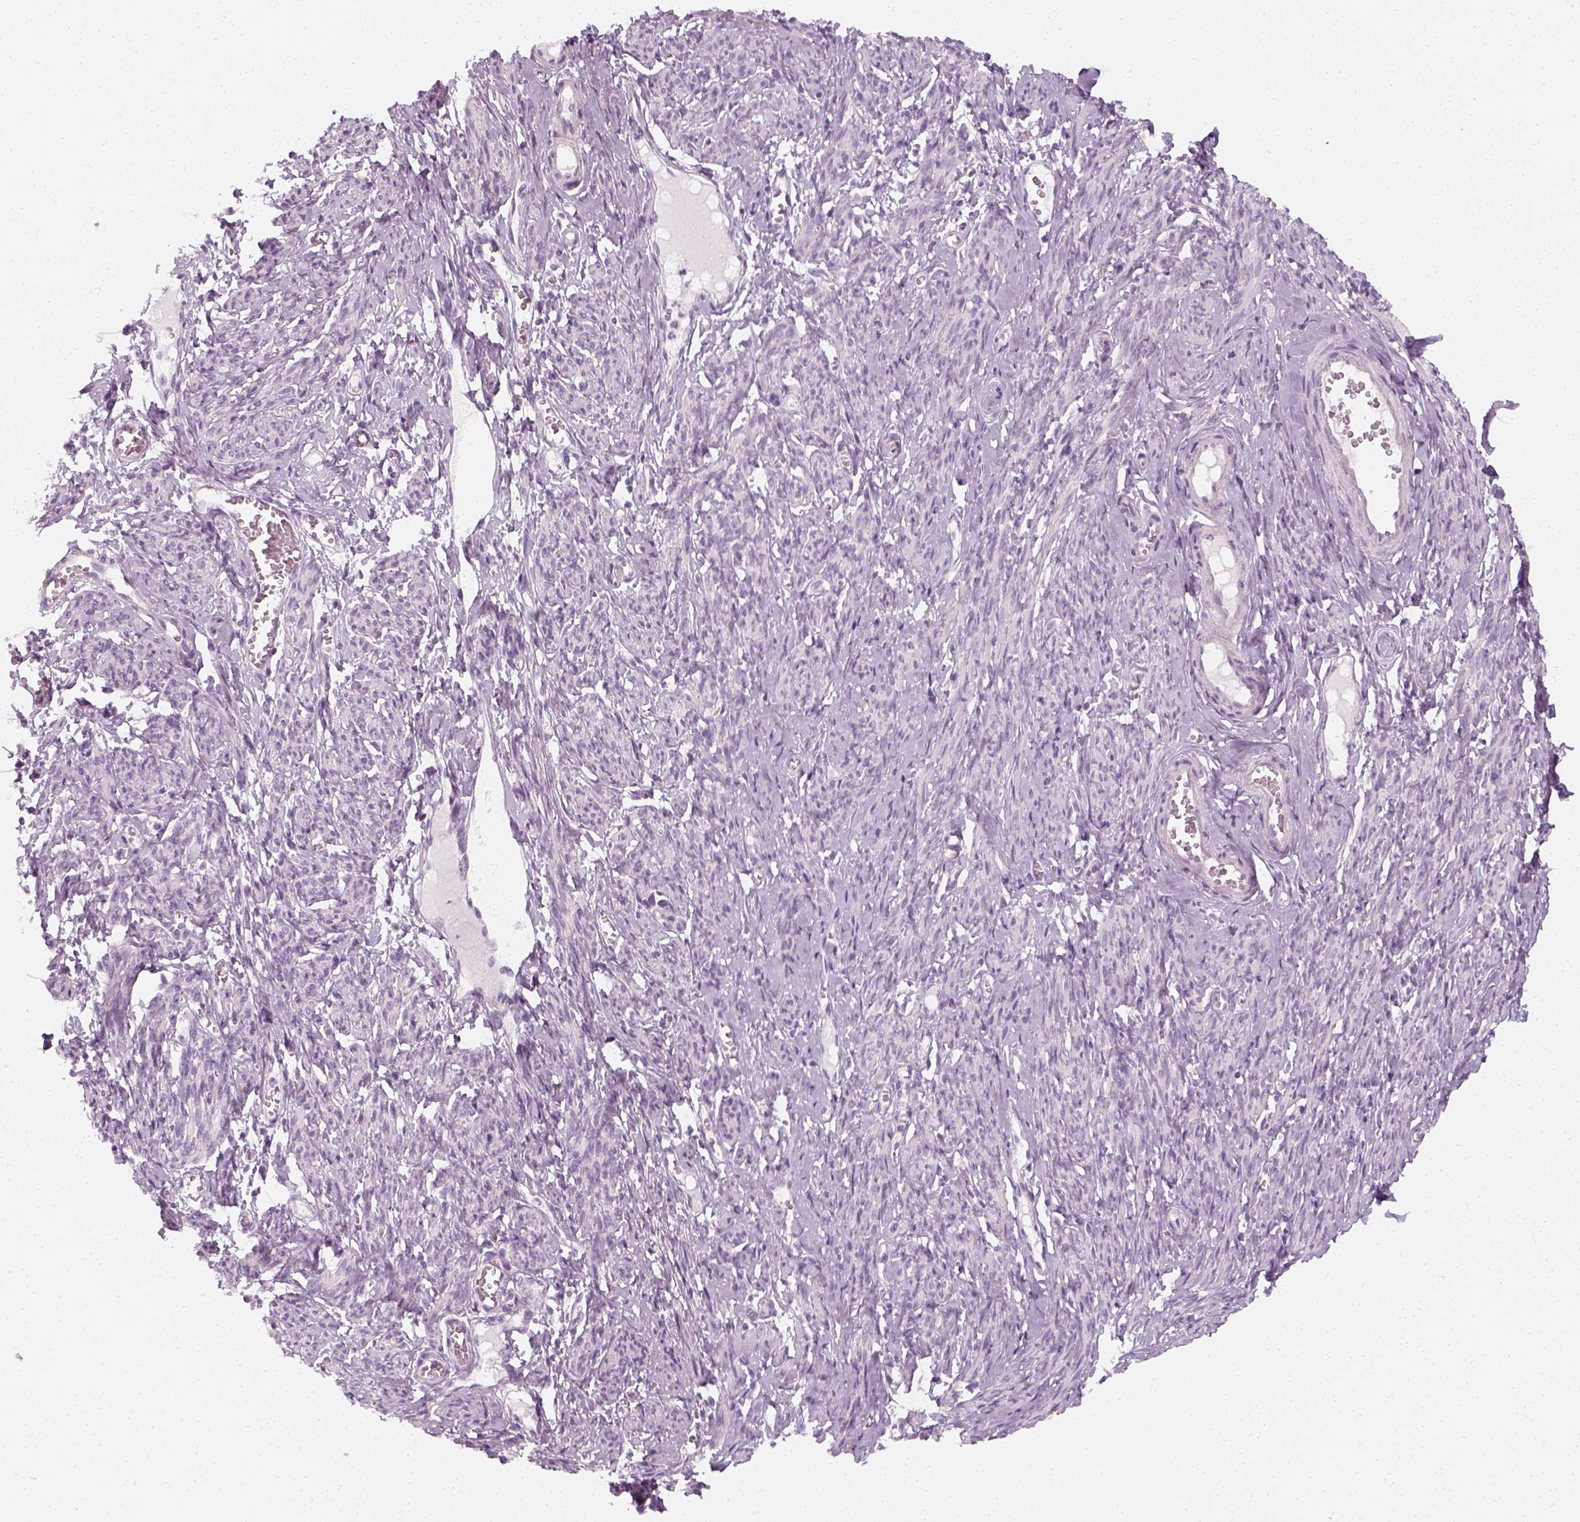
{"staining": {"intensity": "negative", "quantity": "none", "location": "none"}, "tissue": "smooth muscle", "cell_type": "Smooth muscle cells", "image_type": "normal", "snomed": [{"axis": "morphology", "description": "Normal tissue, NOS"}, {"axis": "topography", "description": "Smooth muscle"}], "caption": "Photomicrograph shows no significant protein positivity in smooth muscle cells of normal smooth muscle.", "gene": "PRAME", "patient": {"sex": "female", "age": 65}}